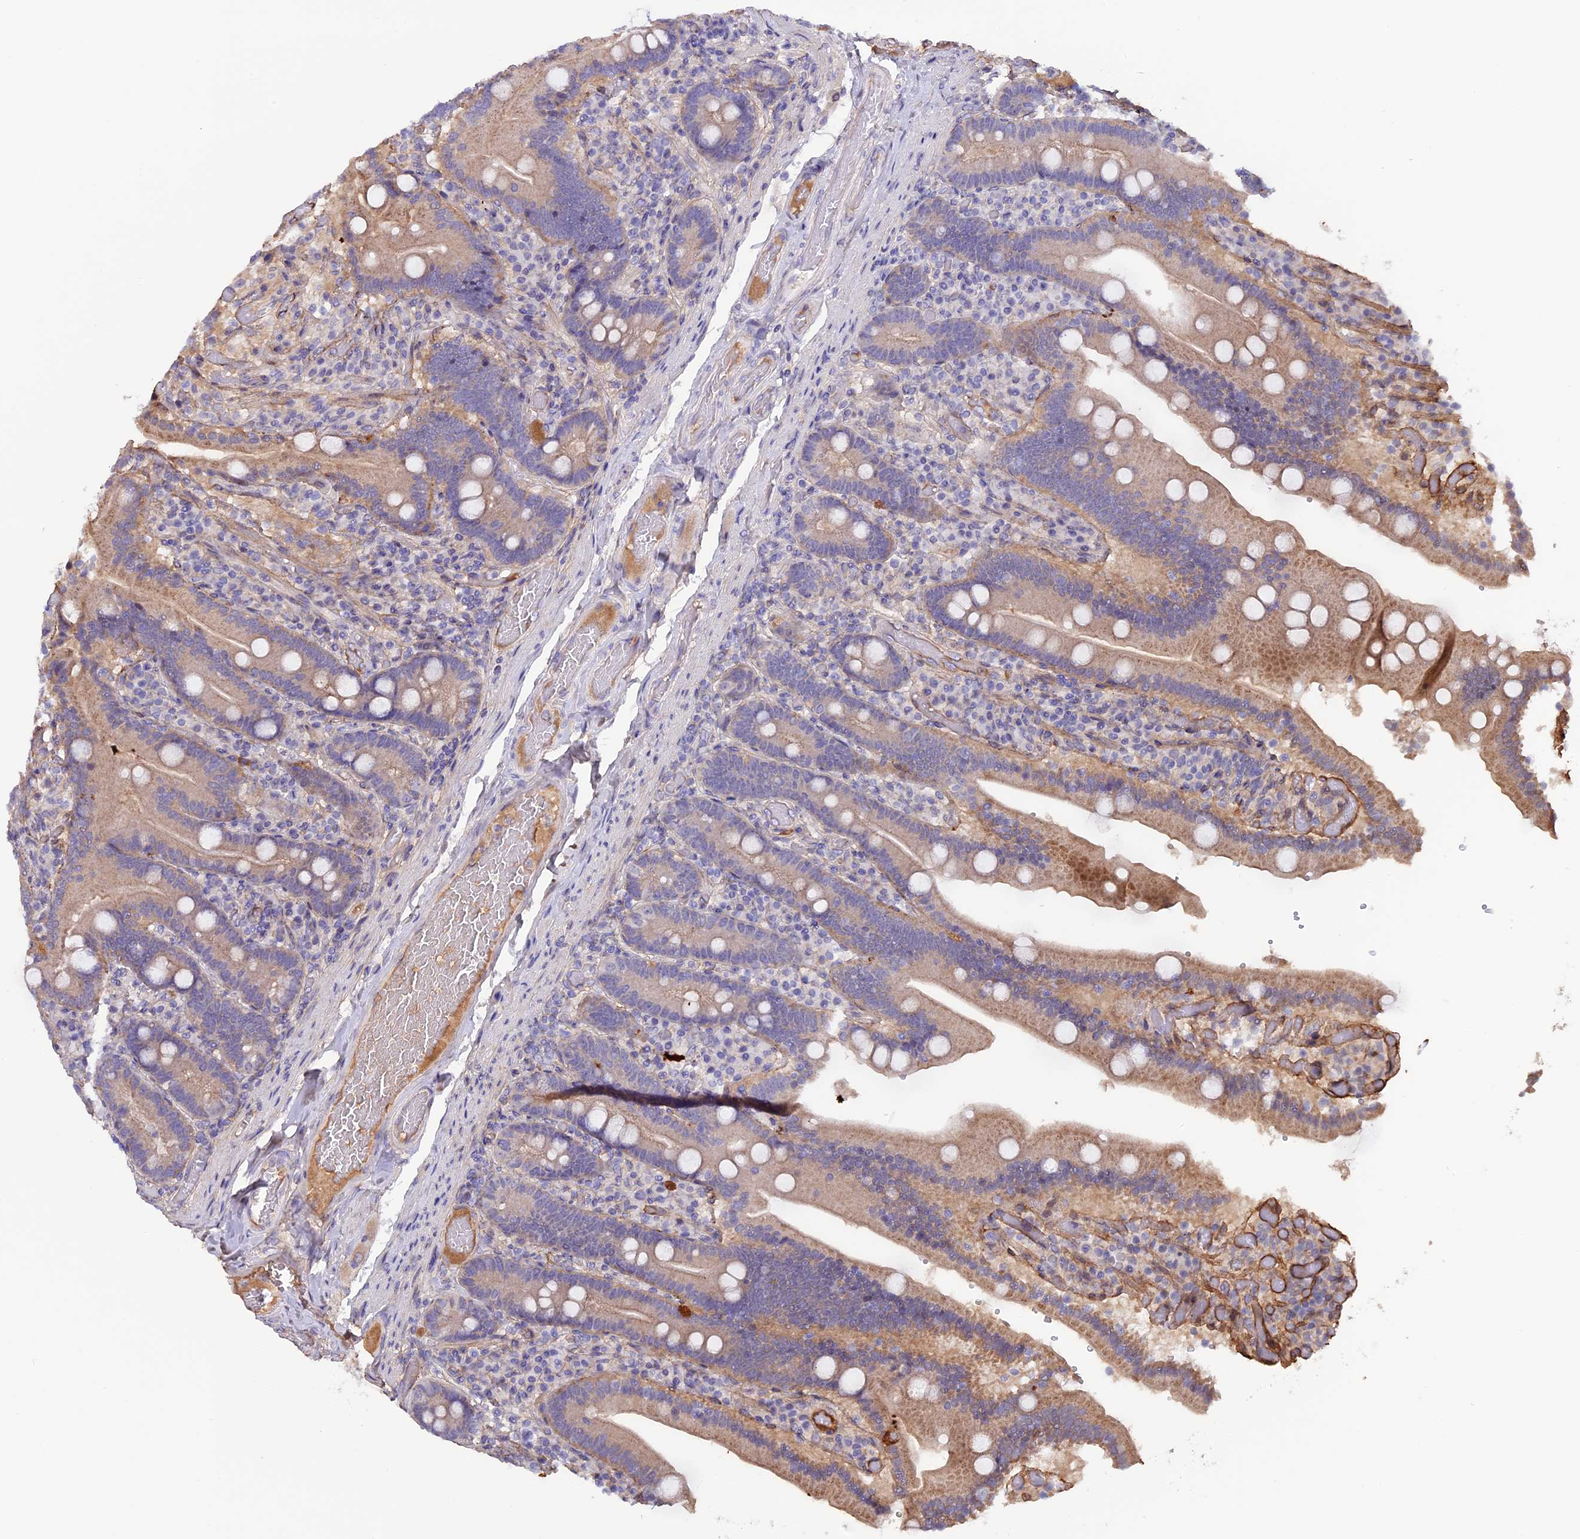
{"staining": {"intensity": "weak", "quantity": "25%-75%", "location": "cytoplasmic/membranous"}, "tissue": "duodenum", "cell_type": "Glandular cells", "image_type": "normal", "snomed": [{"axis": "morphology", "description": "Normal tissue, NOS"}, {"axis": "topography", "description": "Duodenum"}], "caption": "Immunohistochemistry (IHC) histopathology image of unremarkable human duodenum stained for a protein (brown), which exhibits low levels of weak cytoplasmic/membranous expression in about 25%-75% of glandular cells.", "gene": "COL4A3", "patient": {"sex": "female", "age": 62}}